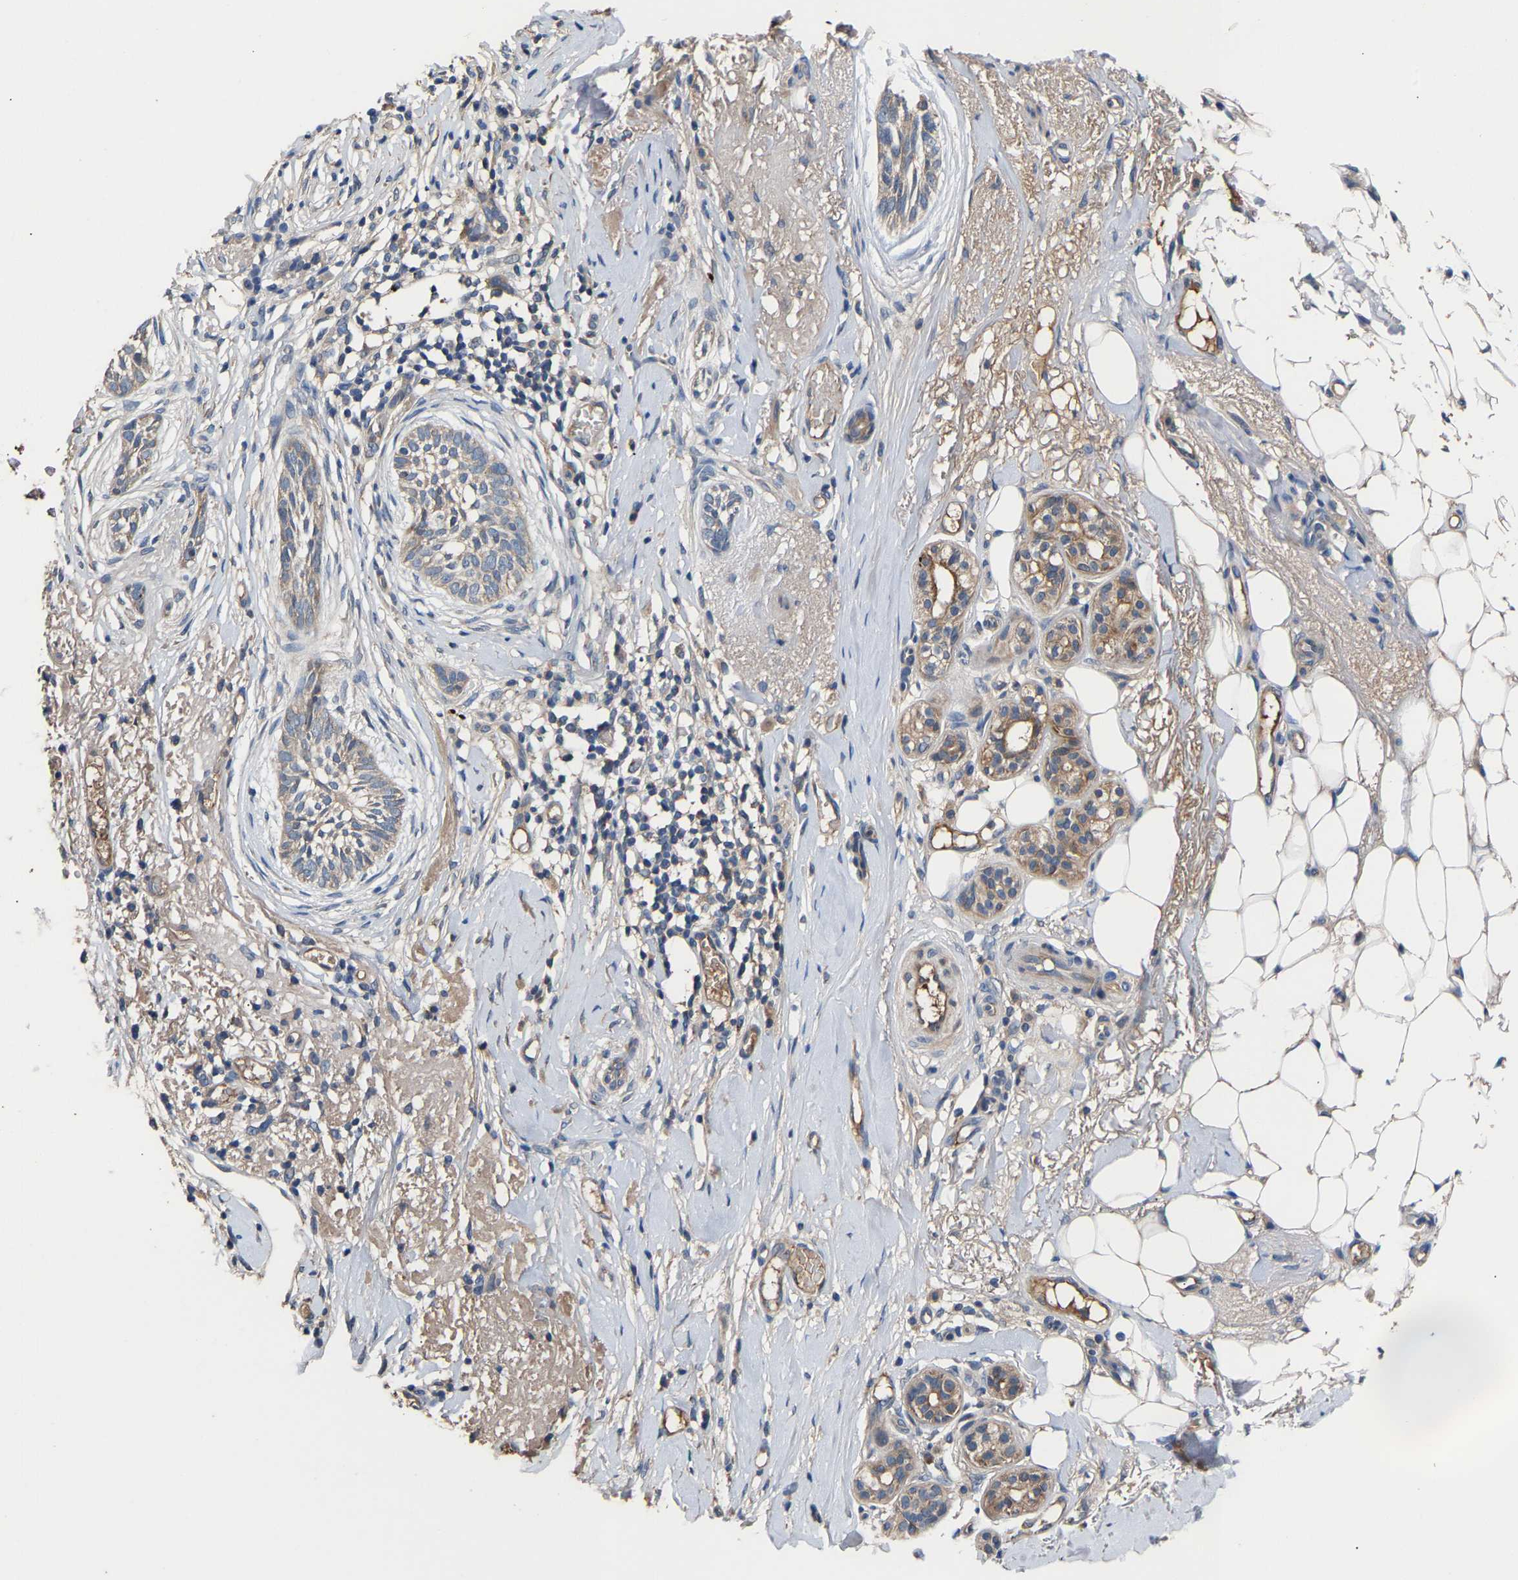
{"staining": {"intensity": "weak", "quantity": "<25%", "location": "cytoplasmic/membranous"}, "tissue": "skin cancer", "cell_type": "Tumor cells", "image_type": "cancer", "snomed": [{"axis": "morphology", "description": "Basal cell carcinoma"}, {"axis": "topography", "description": "Skin"}], "caption": "Immunohistochemistry (IHC) histopathology image of neoplastic tissue: human skin cancer (basal cell carcinoma) stained with DAB (3,3'-diaminobenzidine) exhibits no significant protein positivity in tumor cells.", "gene": "KASH5", "patient": {"sex": "female", "age": 88}}